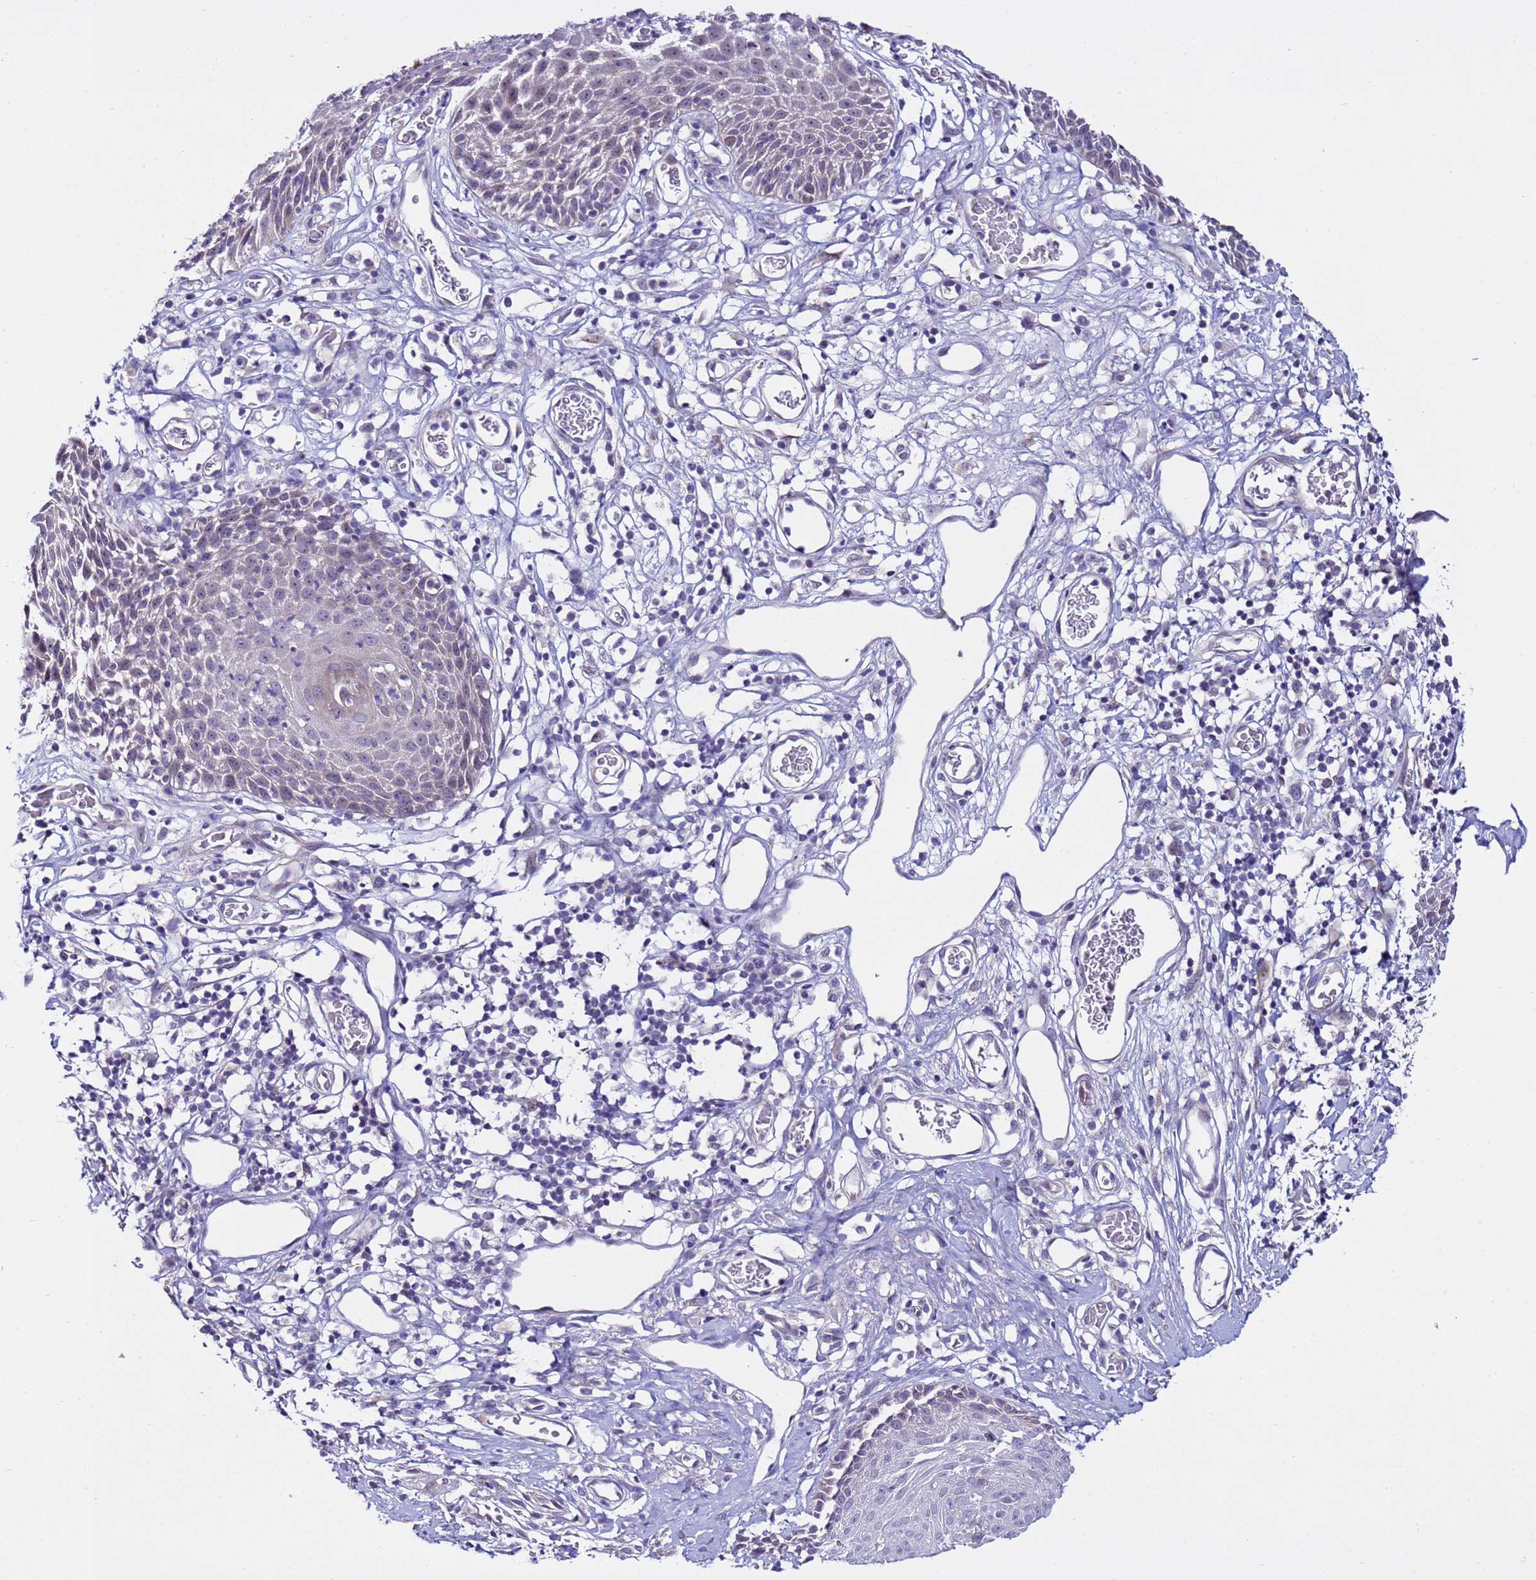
{"staining": {"intensity": "moderate", "quantity": "<25%", "location": "cytoplasmic/membranous,nuclear"}, "tissue": "skin", "cell_type": "Epidermal cells", "image_type": "normal", "snomed": [{"axis": "morphology", "description": "Normal tissue, NOS"}, {"axis": "topography", "description": "Vulva"}], "caption": "This micrograph demonstrates immunohistochemistry staining of benign human skin, with low moderate cytoplasmic/membranous,nuclear staining in approximately <25% of epidermal cells.", "gene": "IGSF11", "patient": {"sex": "female", "age": 68}}